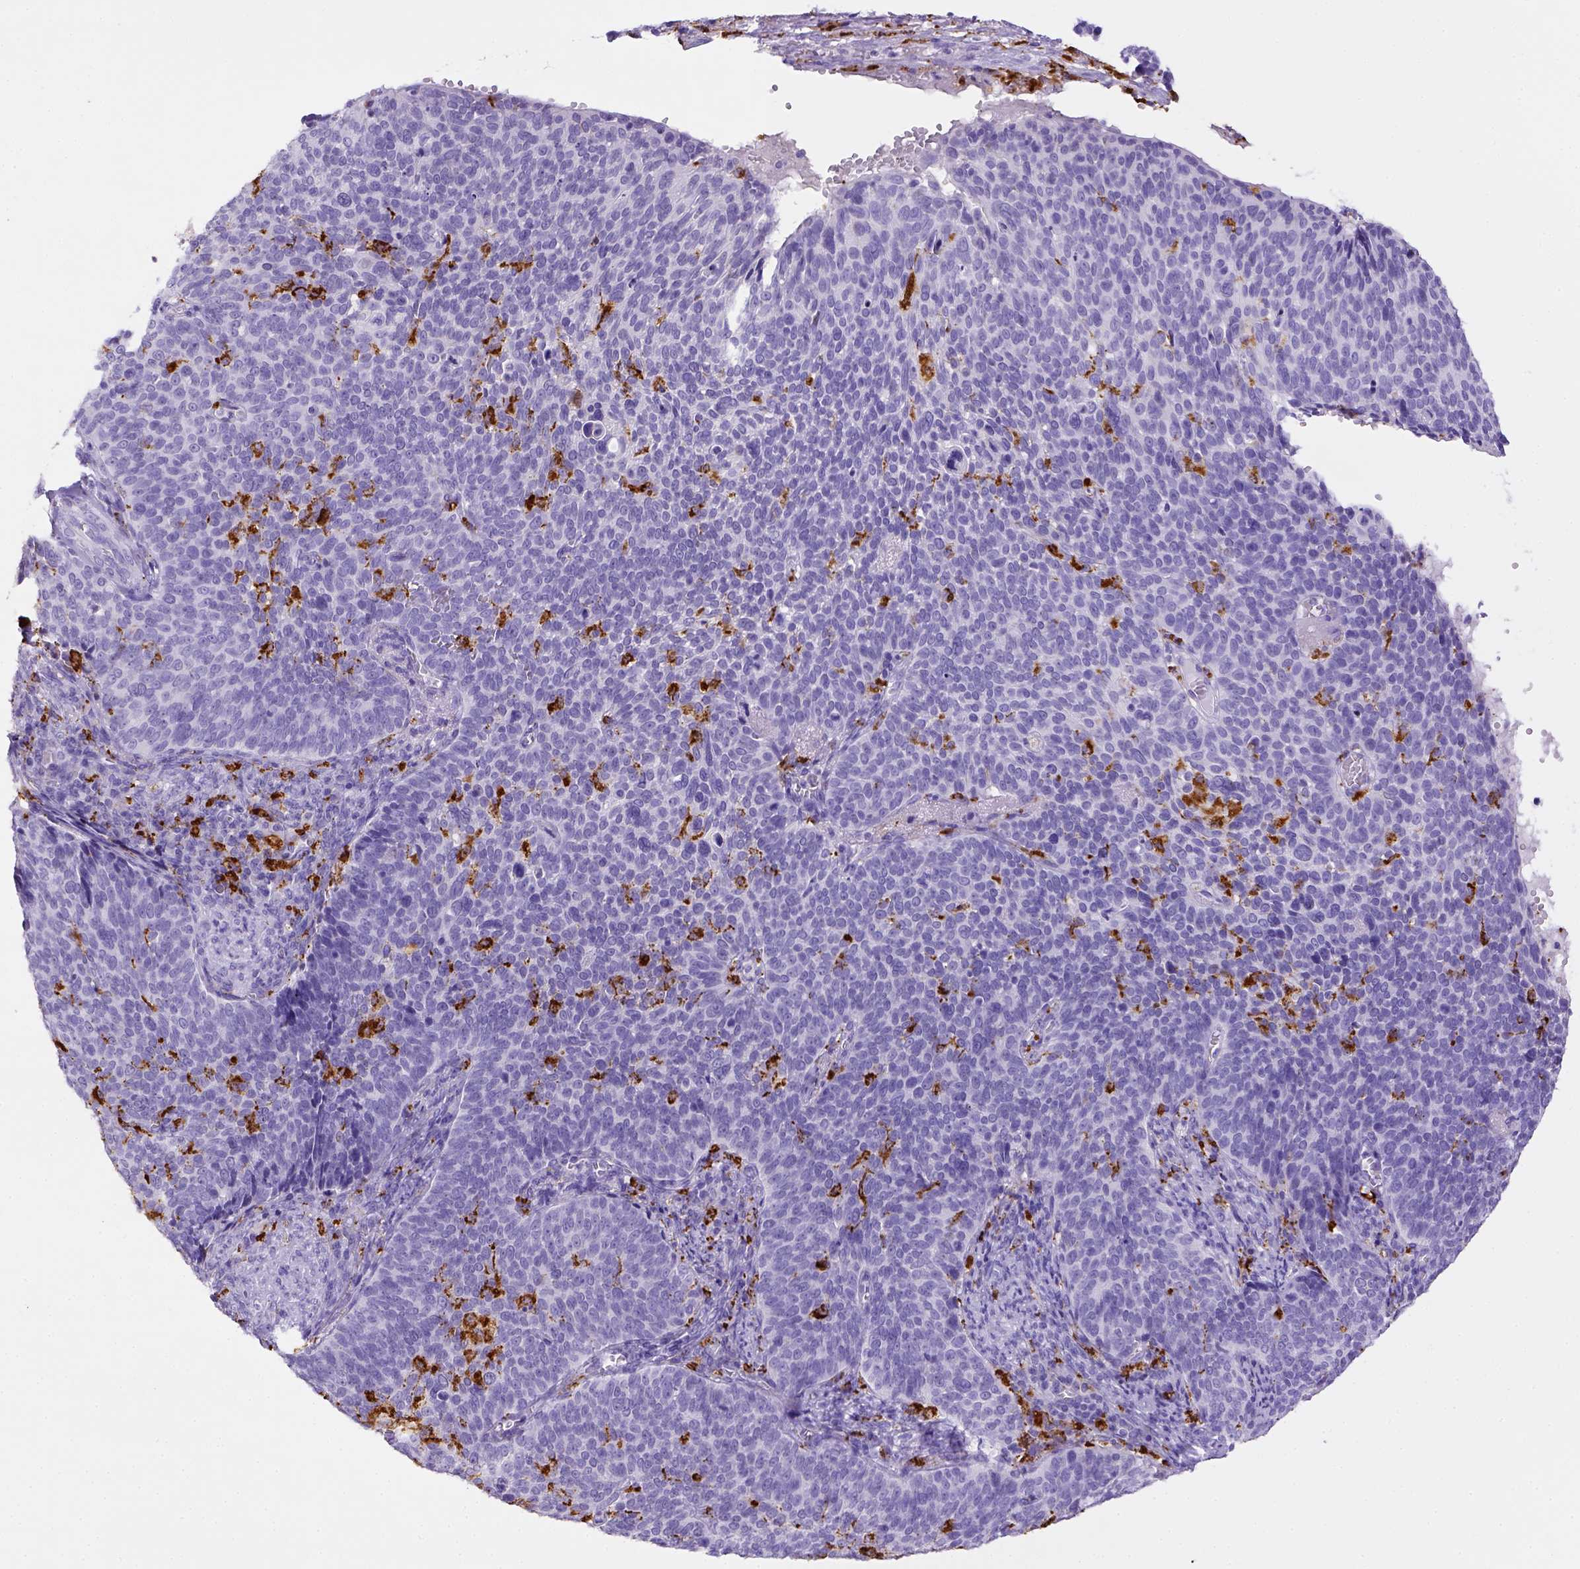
{"staining": {"intensity": "negative", "quantity": "none", "location": "none"}, "tissue": "cervical cancer", "cell_type": "Tumor cells", "image_type": "cancer", "snomed": [{"axis": "morphology", "description": "Normal tissue, NOS"}, {"axis": "morphology", "description": "Squamous cell carcinoma, NOS"}, {"axis": "topography", "description": "Cervix"}], "caption": "A micrograph of human squamous cell carcinoma (cervical) is negative for staining in tumor cells.", "gene": "CD68", "patient": {"sex": "female", "age": 39}}